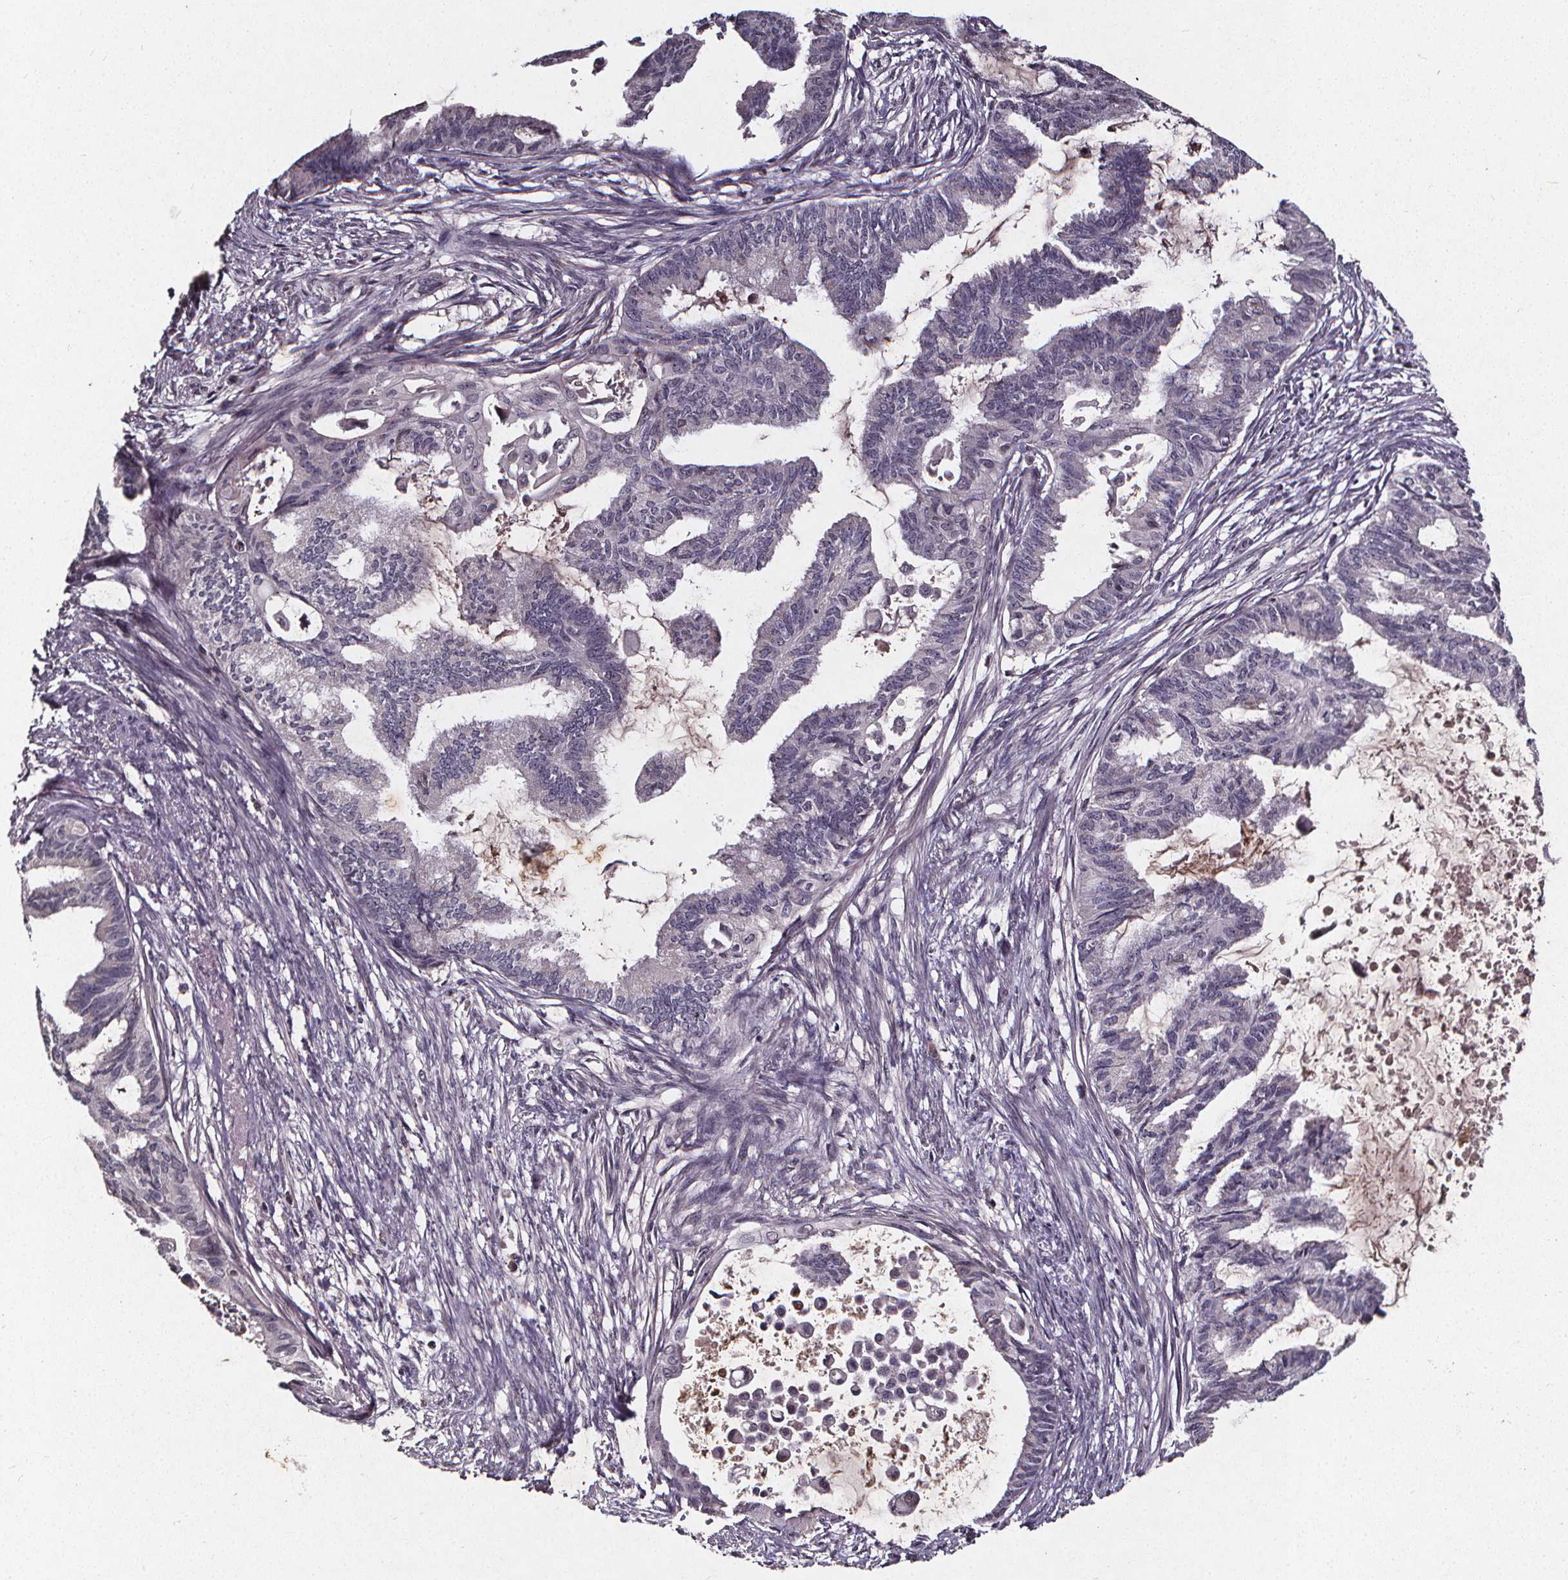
{"staining": {"intensity": "negative", "quantity": "none", "location": "none"}, "tissue": "endometrial cancer", "cell_type": "Tumor cells", "image_type": "cancer", "snomed": [{"axis": "morphology", "description": "Adenocarcinoma, NOS"}, {"axis": "topography", "description": "Endometrium"}], "caption": "A high-resolution image shows immunohistochemistry (IHC) staining of endometrial cancer, which demonstrates no significant expression in tumor cells.", "gene": "SPAG8", "patient": {"sex": "female", "age": 86}}